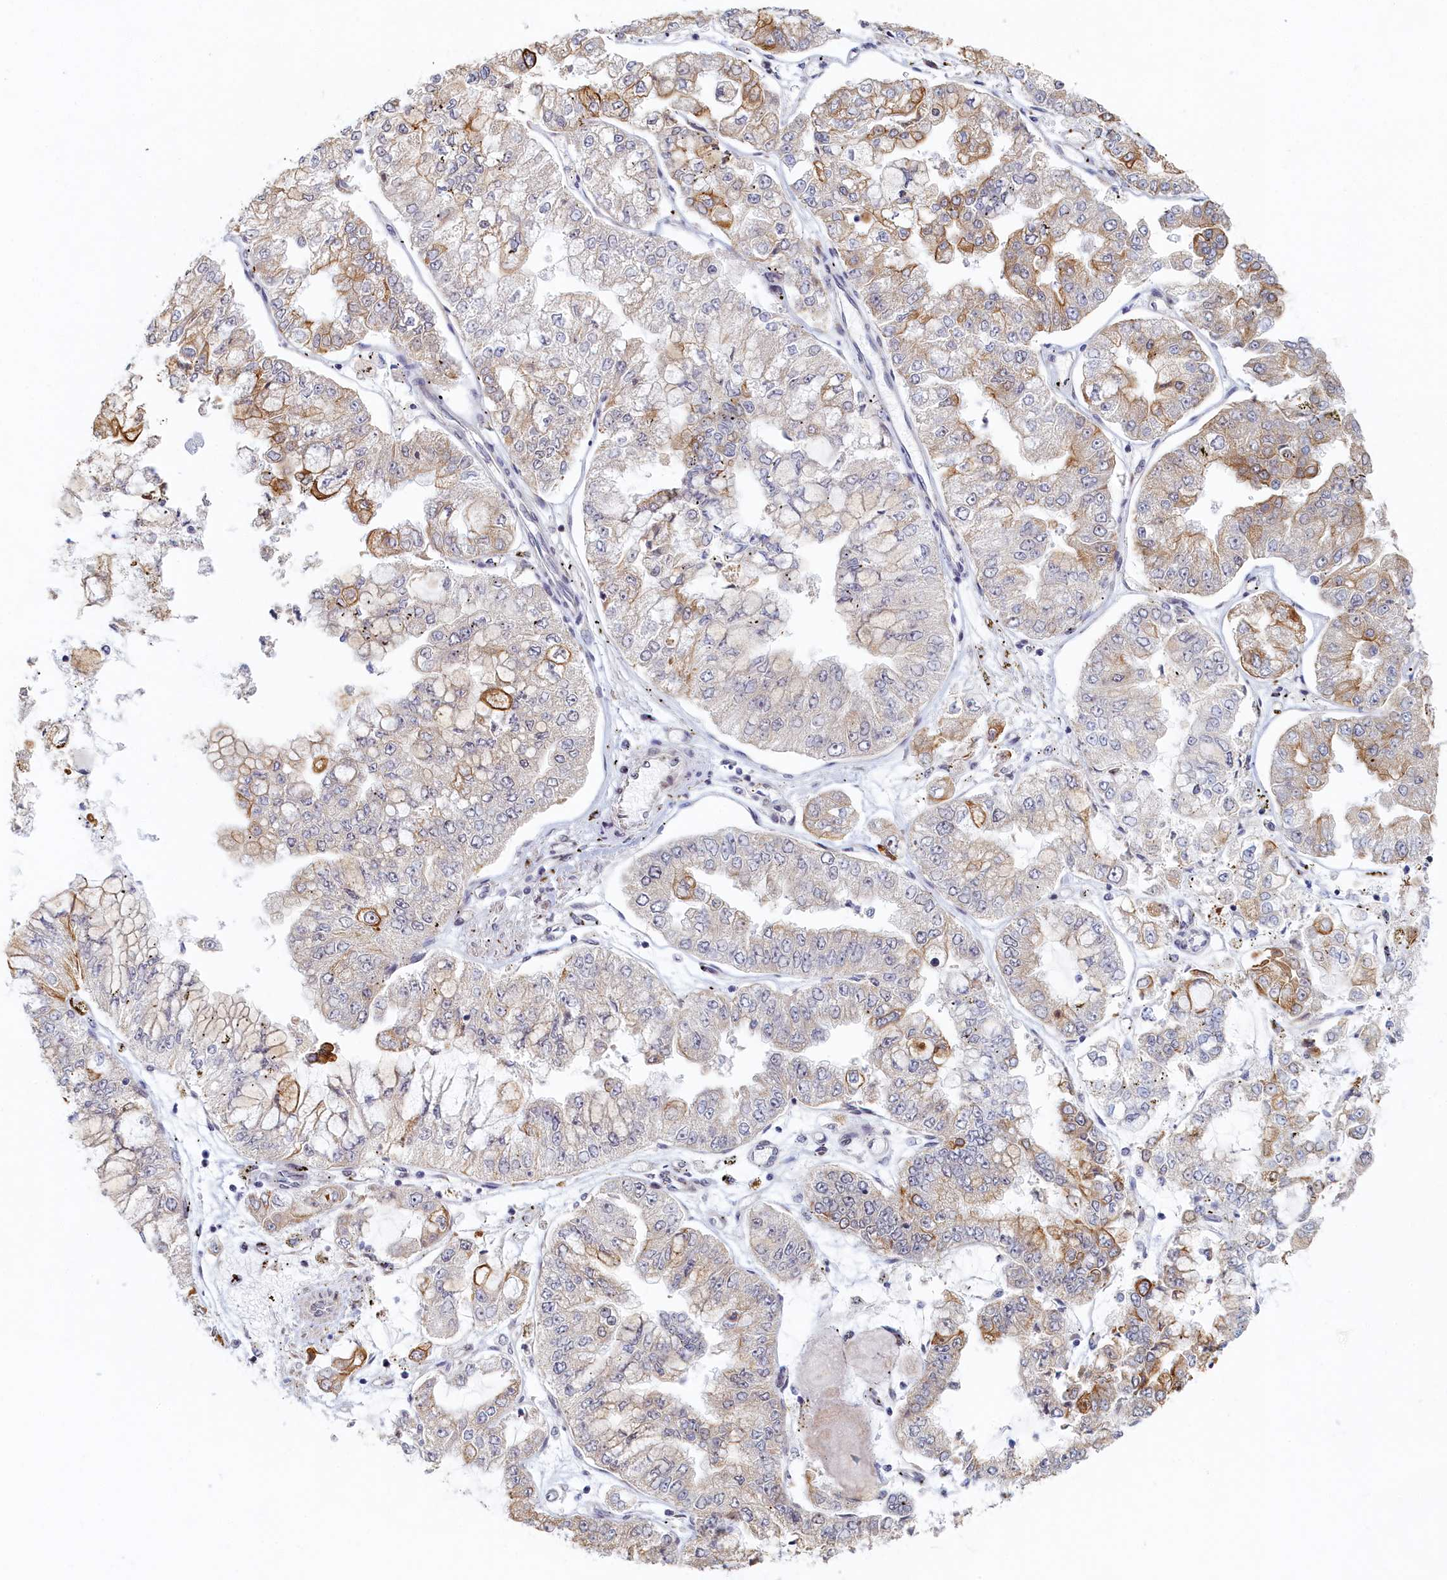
{"staining": {"intensity": "moderate", "quantity": "<25%", "location": "cytoplasmic/membranous"}, "tissue": "stomach cancer", "cell_type": "Tumor cells", "image_type": "cancer", "snomed": [{"axis": "morphology", "description": "Adenocarcinoma, NOS"}, {"axis": "topography", "description": "Stomach"}], "caption": "This image exhibits IHC staining of adenocarcinoma (stomach), with low moderate cytoplasmic/membranous expression in approximately <25% of tumor cells.", "gene": "DNAJC17", "patient": {"sex": "male", "age": 76}}